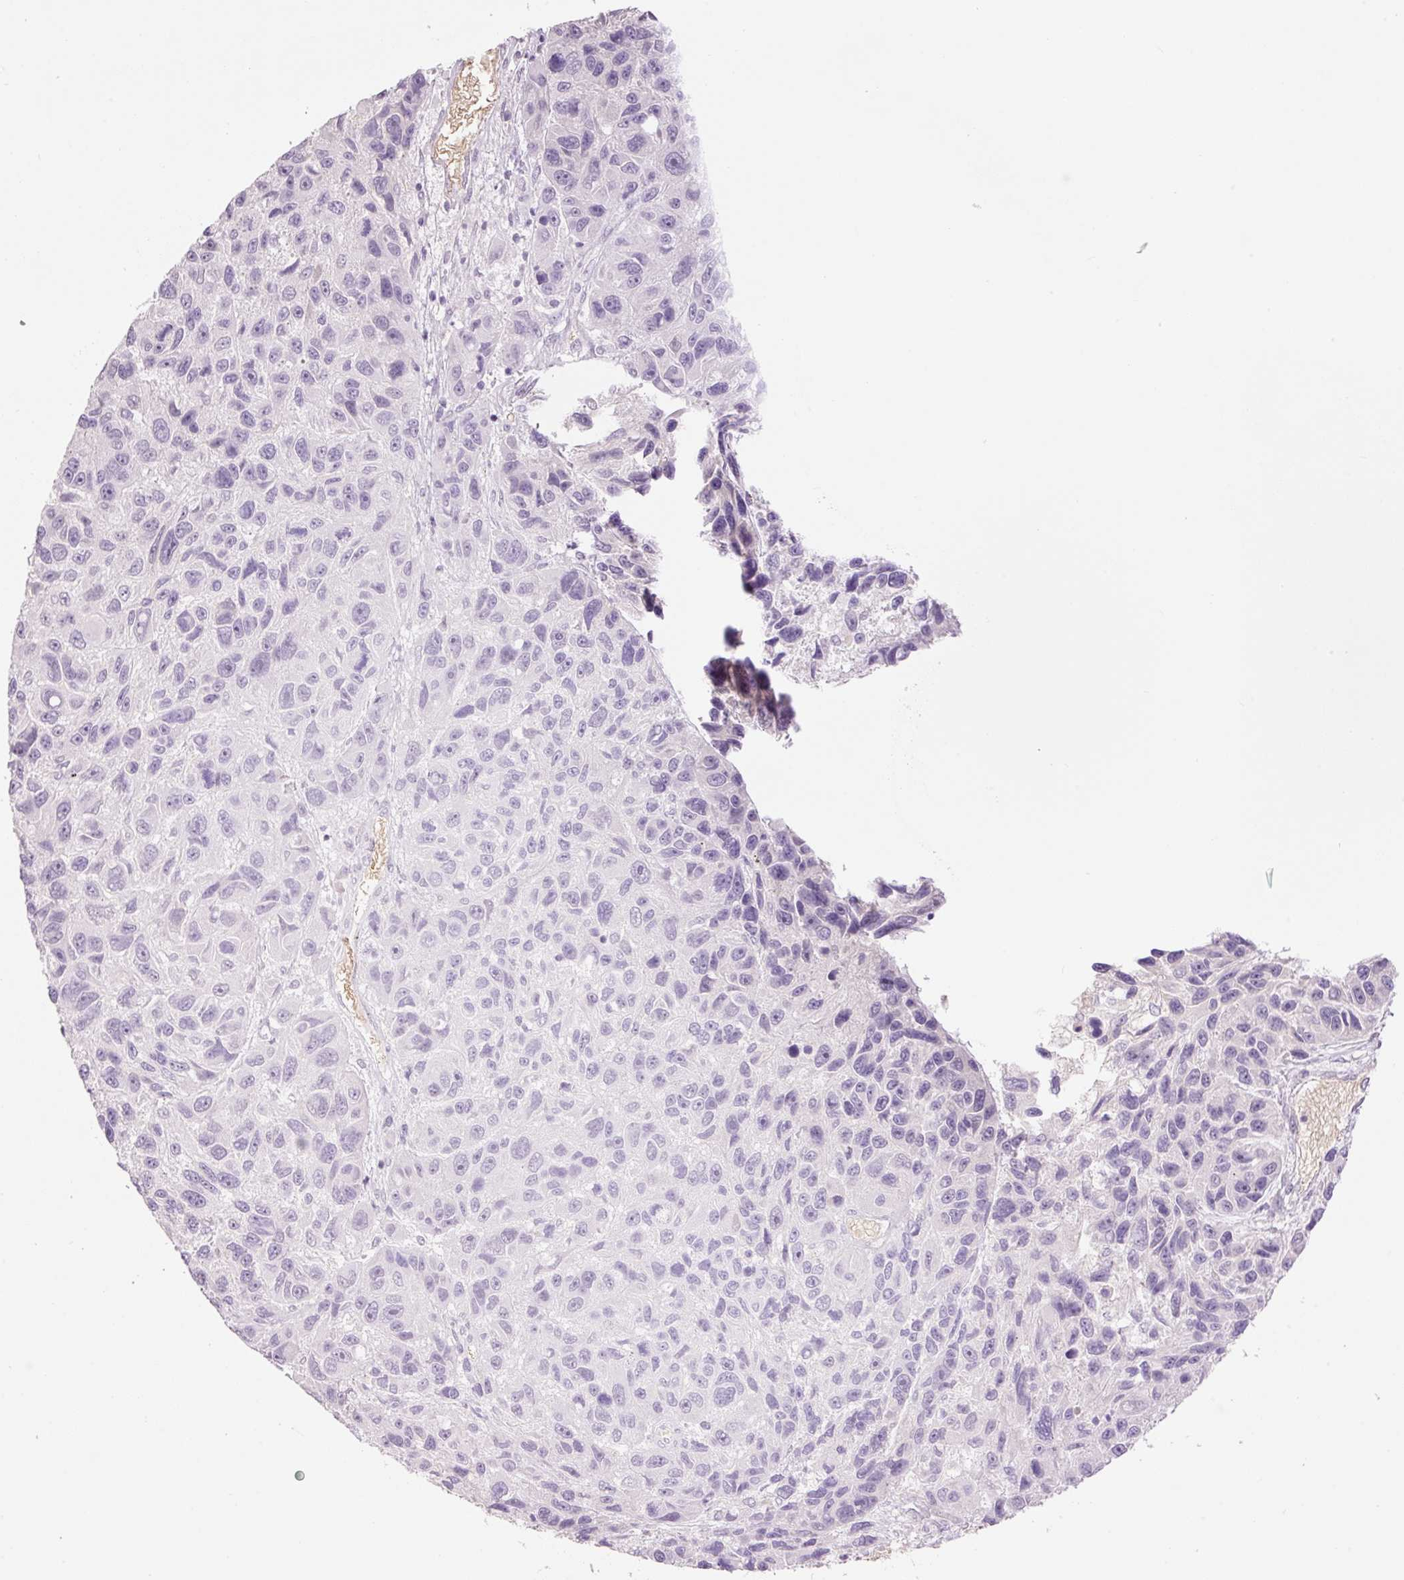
{"staining": {"intensity": "negative", "quantity": "none", "location": "none"}, "tissue": "melanoma", "cell_type": "Tumor cells", "image_type": "cancer", "snomed": [{"axis": "morphology", "description": "Malignant melanoma, NOS"}, {"axis": "topography", "description": "Skin"}], "caption": "IHC of human malignant melanoma displays no expression in tumor cells.", "gene": "LY6G6D", "patient": {"sex": "male", "age": 53}}